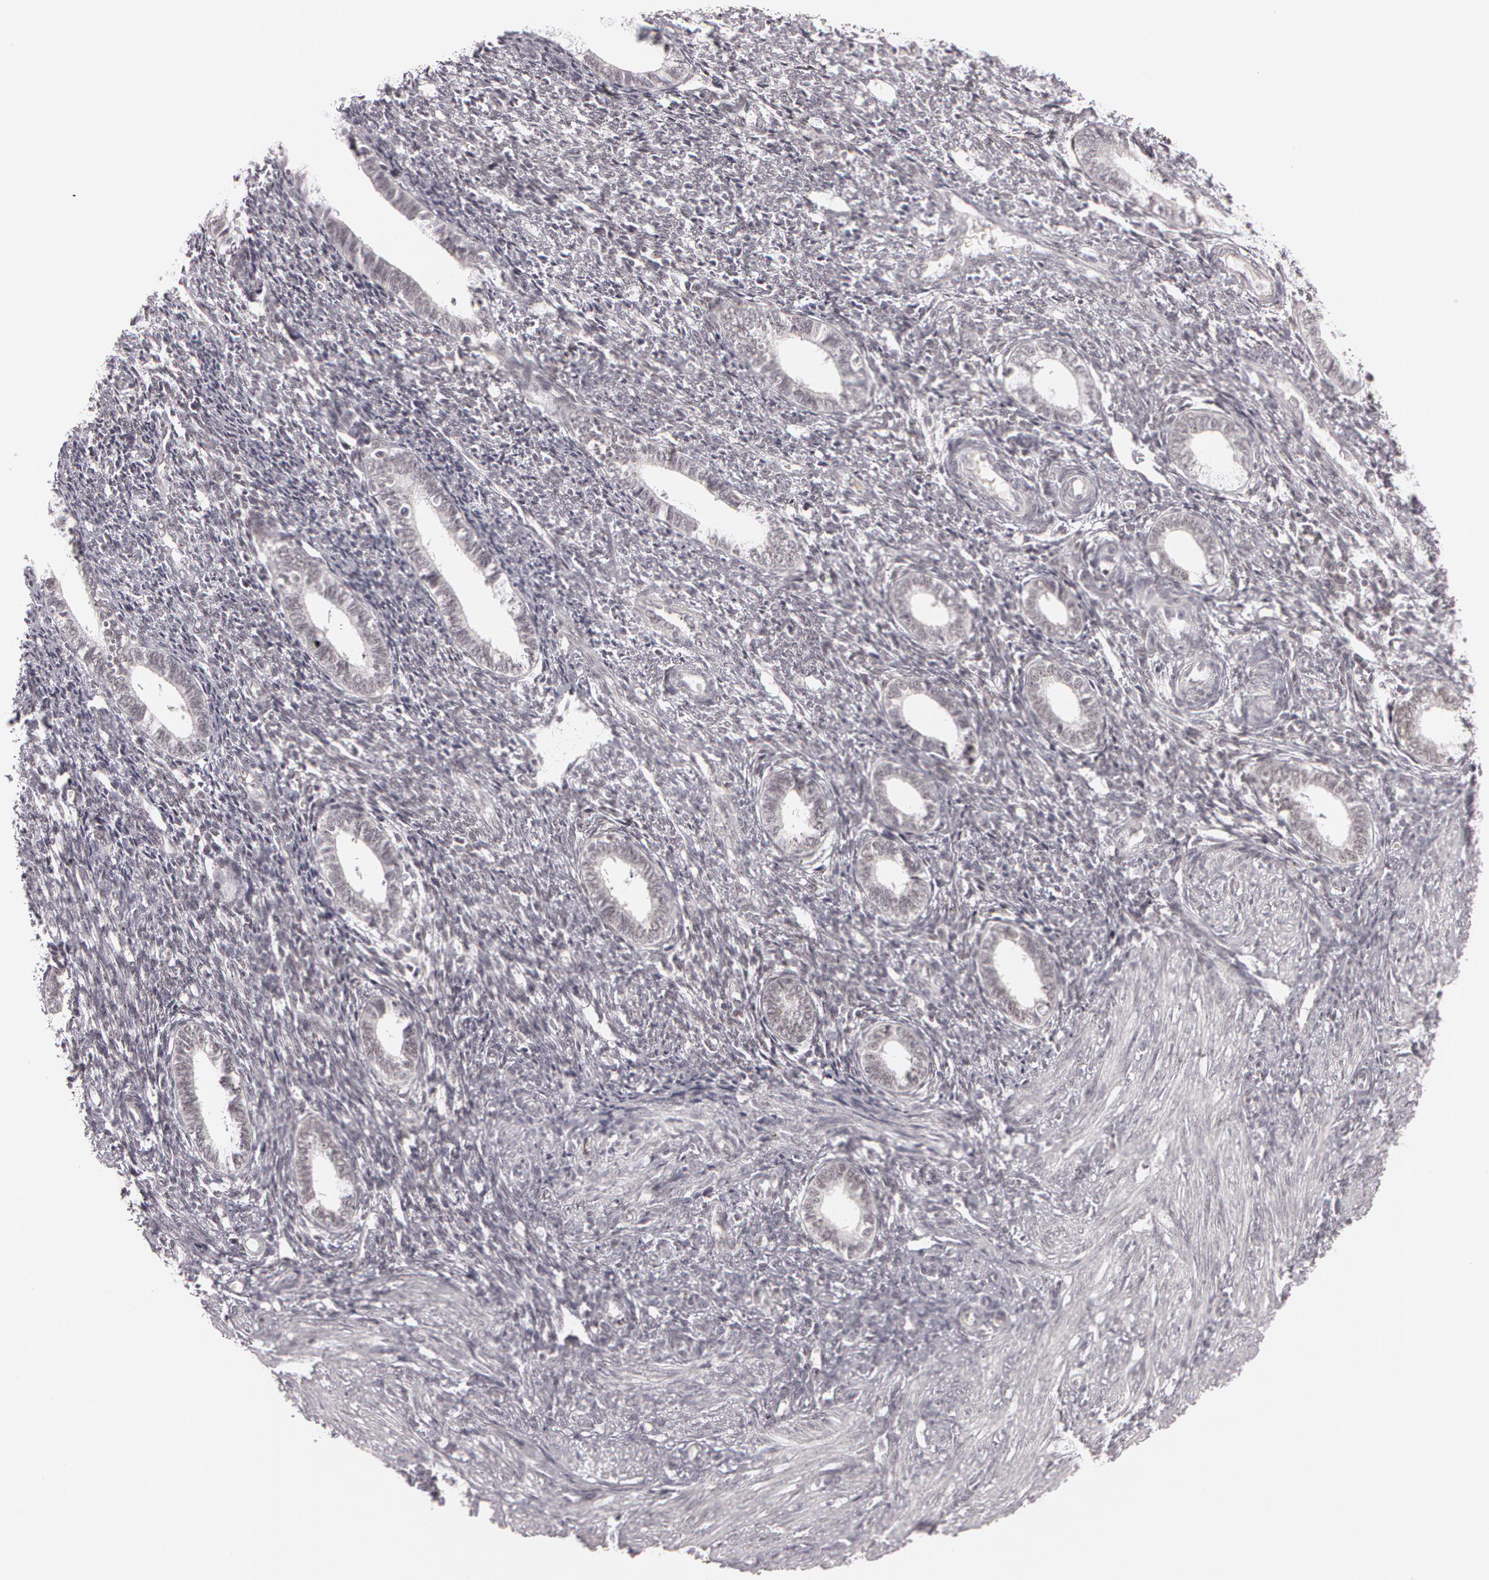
{"staining": {"intensity": "negative", "quantity": "none", "location": "none"}, "tissue": "endometrium", "cell_type": "Cells in endometrial stroma", "image_type": "normal", "snomed": [{"axis": "morphology", "description": "Normal tissue, NOS"}, {"axis": "topography", "description": "Endometrium"}], "caption": "Cells in endometrial stroma are negative for protein expression in benign human endometrium. (Stains: DAB IHC with hematoxylin counter stain, Microscopy: brightfield microscopy at high magnification).", "gene": "FBL", "patient": {"sex": "female", "age": 27}}